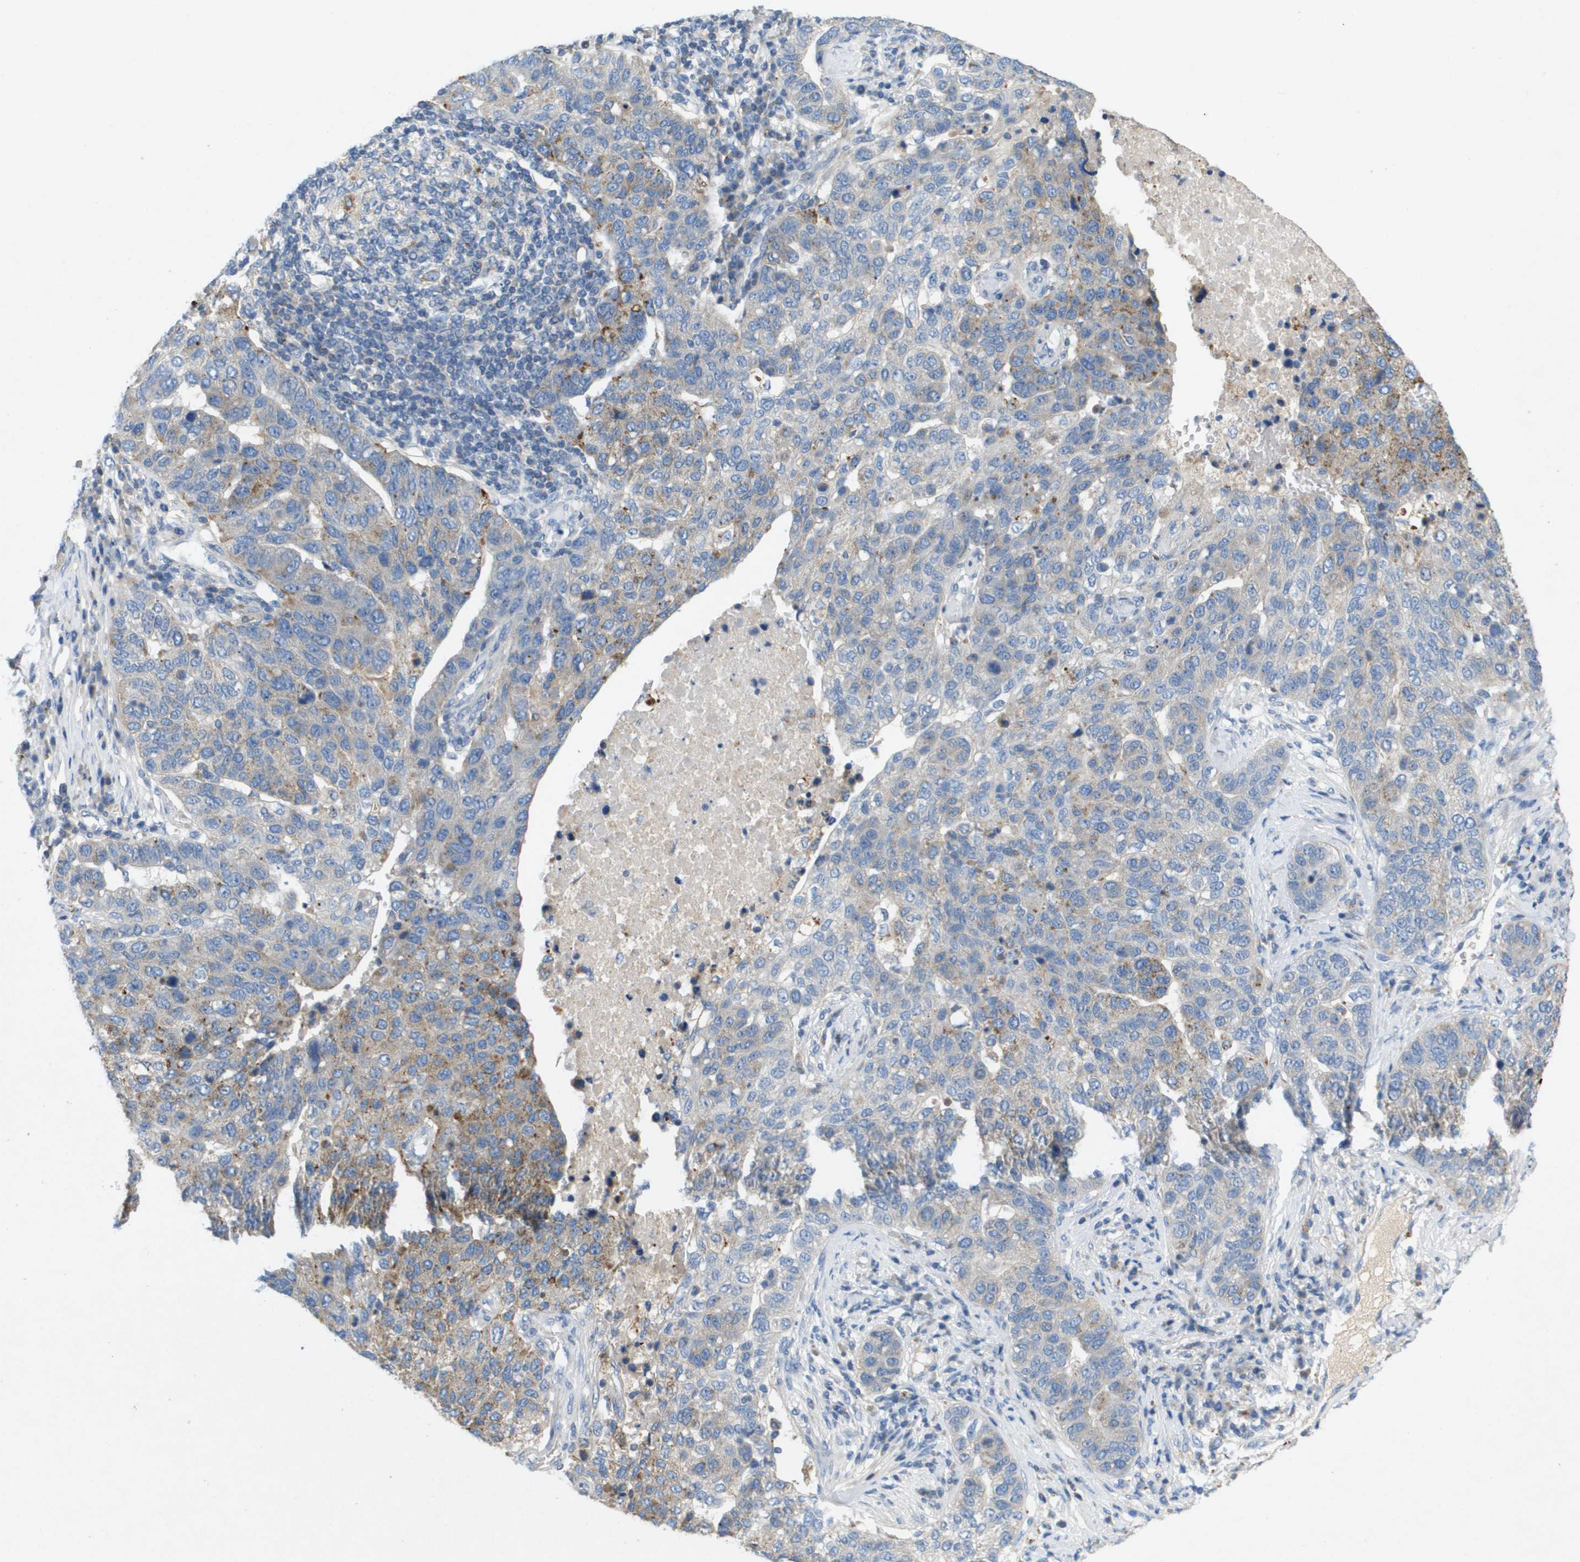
{"staining": {"intensity": "weak", "quantity": "<25%", "location": "cytoplasmic/membranous"}, "tissue": "pancreatic cancer", "cell_type": "Tumor cells", "image_type": "cancer", "snomed": [{"axis": "morphology", "description": "Adenocarcinoma, NOS"}, {"axis": "topography", "description": "Pancreas"}], "caption": "A histopathology image of pancreatic cancer (adenocarcinoma) stained for a protein displays no brown staining in tumor cells. (Stains: DAB (3,3'-diaminobenzidine) immunohistochemistry (IHC) with hematoxylin counter stain, Microscopy: brightfield microscopy at high magnification).", "gene": "B3GNT5", "patient": {"sex": "female", "age": 61}}